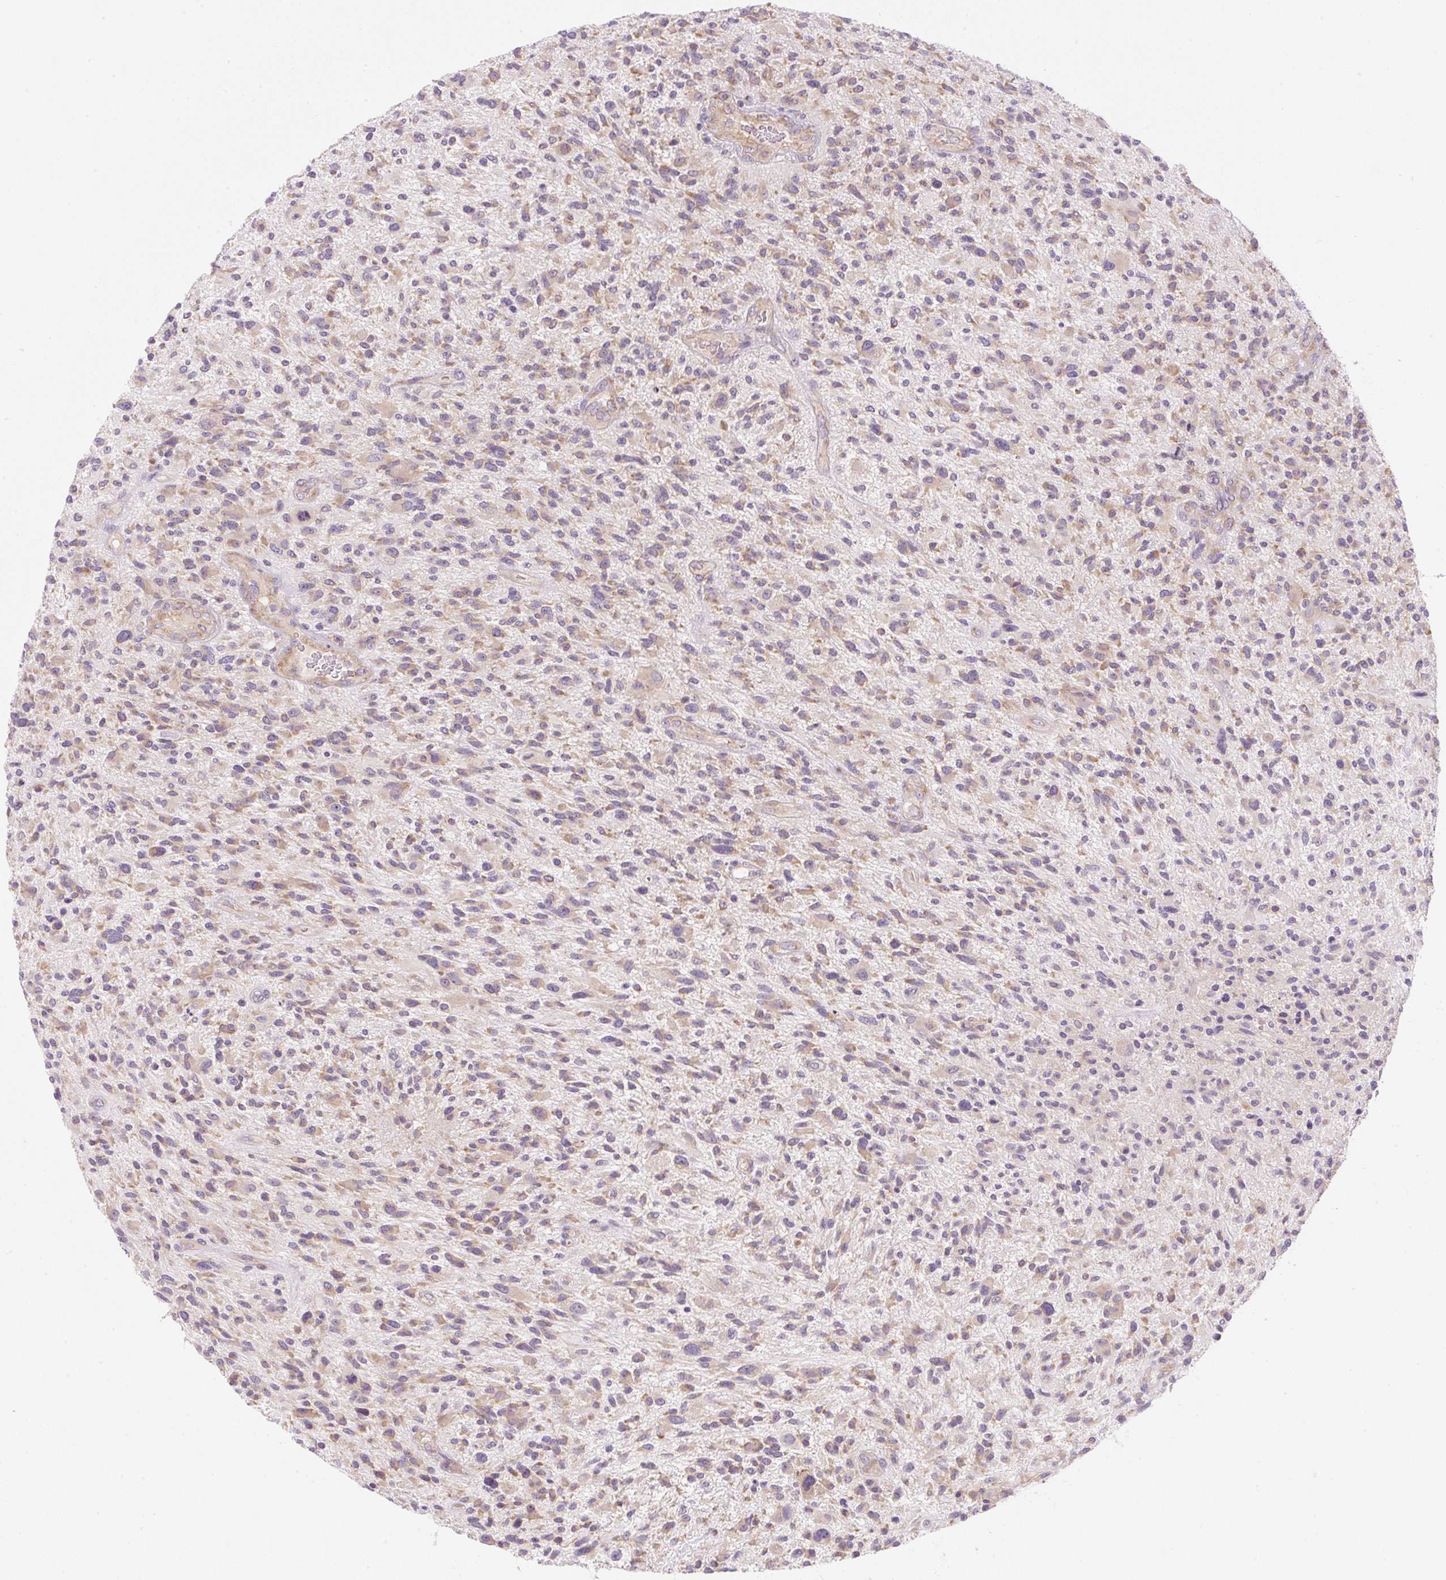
{"staining": {"intensity": "weak", "quantity": "25%-75%", "location": "cytoplasmic/membranous"}, "tissue": "glioma", "cell_type": "Tumor cells", "image_type": "cancer", "snomed": [{"axis": "morphology", "description": "Glioma, malignant, High grade"}, {"axis": "topography", "description": "Brain"}], "caption": "Human glioma stained with a protein marker demonstrates weak staining in tumor cells.", "gene": "RPL18A", "patient": {"sex": "male", "age": 47}}